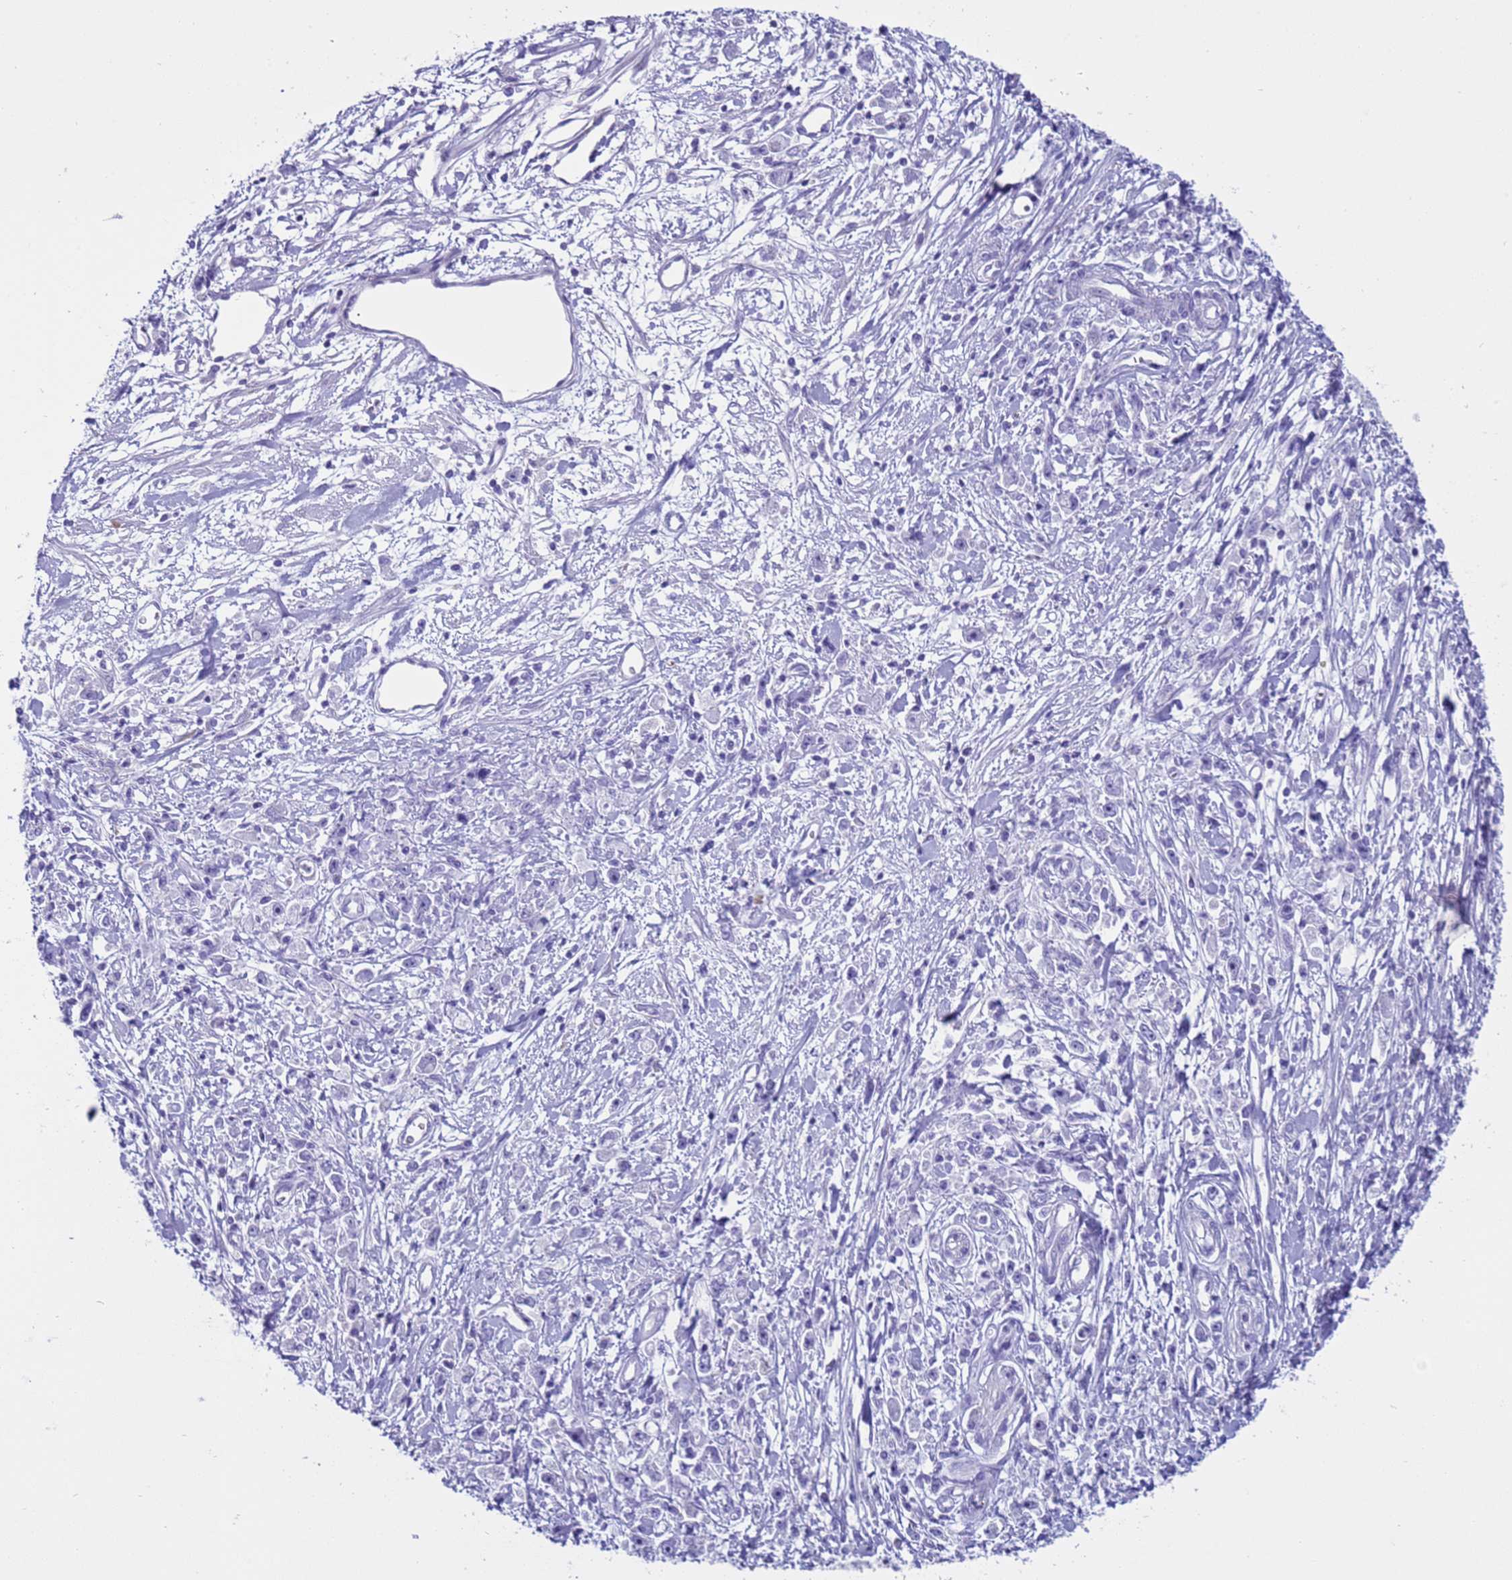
{"staining": {"intensity": "negative", "quantity": "none", "location": "none"}, "tissue": "stomach cancer", "cell_type": "Tumor cells", "image_type": "cancer", "snomed": [{"axis": "morphology", "description": "Adenocarcinoma, NOS"}, {"axis": "topography", "description": "Stomach"}], "caption": "Human stomach adenocarcinoma stained for a protein using immunohistochemistry demonstrates no staining in tumor cells.", "gene": "CST4", "patient": {"sex": "female", "age": 59}}